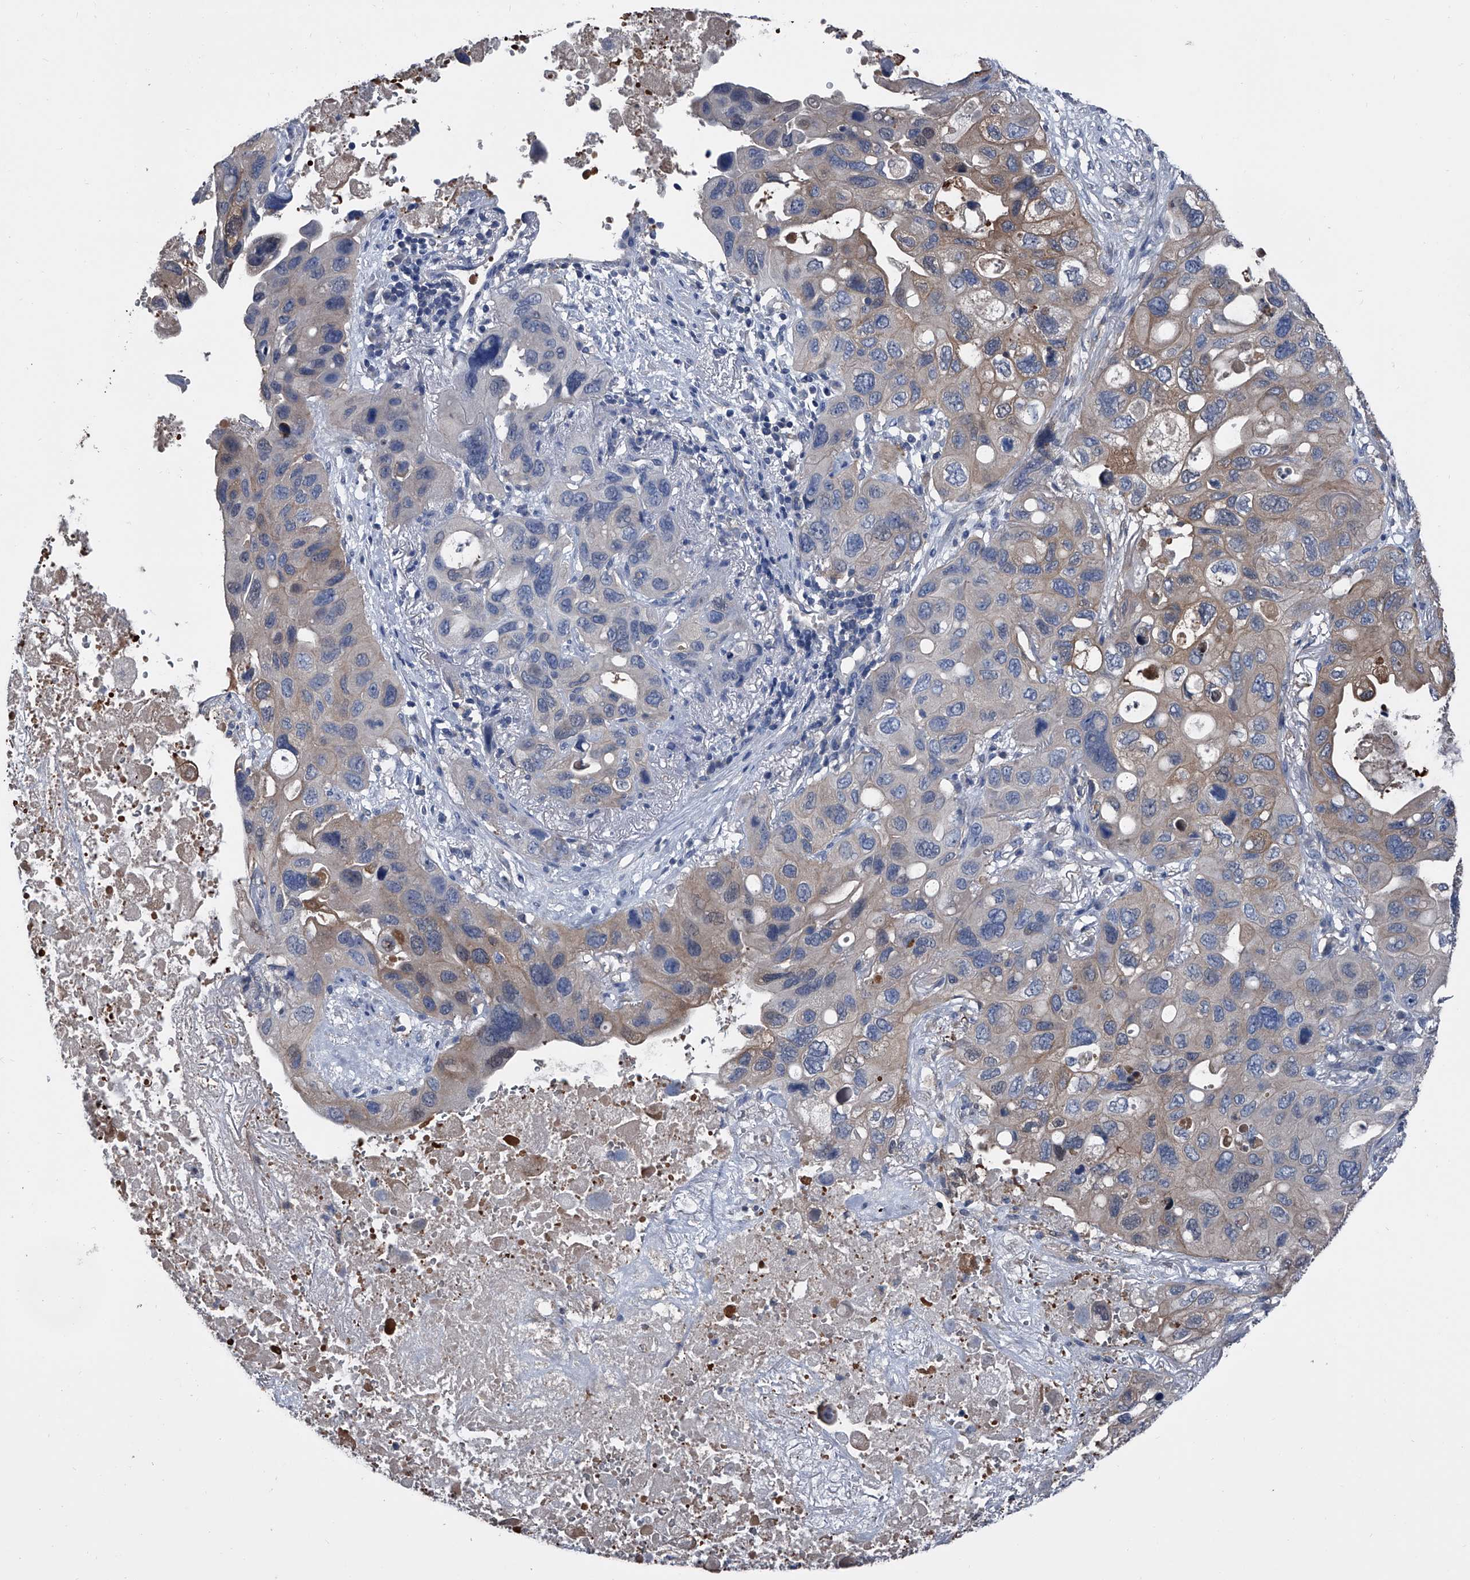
{"staining": {"intensity": "weak", "quantity": "25%-75%", "location": "cytoplasmic/membranous"}, "tissue": "lung cancer", "cell_type": "Tumor cells", "image_type": "cancer", "snomed": [{"axis": "morphology", "description": "Squamous cell carcinoma, NOS"}, {"axis": "topography", "description": "Lung"}], "caption": "A brown stain shows weak cytoplasmic/membranous positivity of a protein in human lung cancer tumor cells. The staining was performed using DAB (3,3'-diaminobenzidine) to visualize the protein expression in brown, while the nuclei were stained in blue with hematoxylin (Magnification: 20x).", "gene": "KIF13A", "patient": {"sex": "female", "age": 73}}